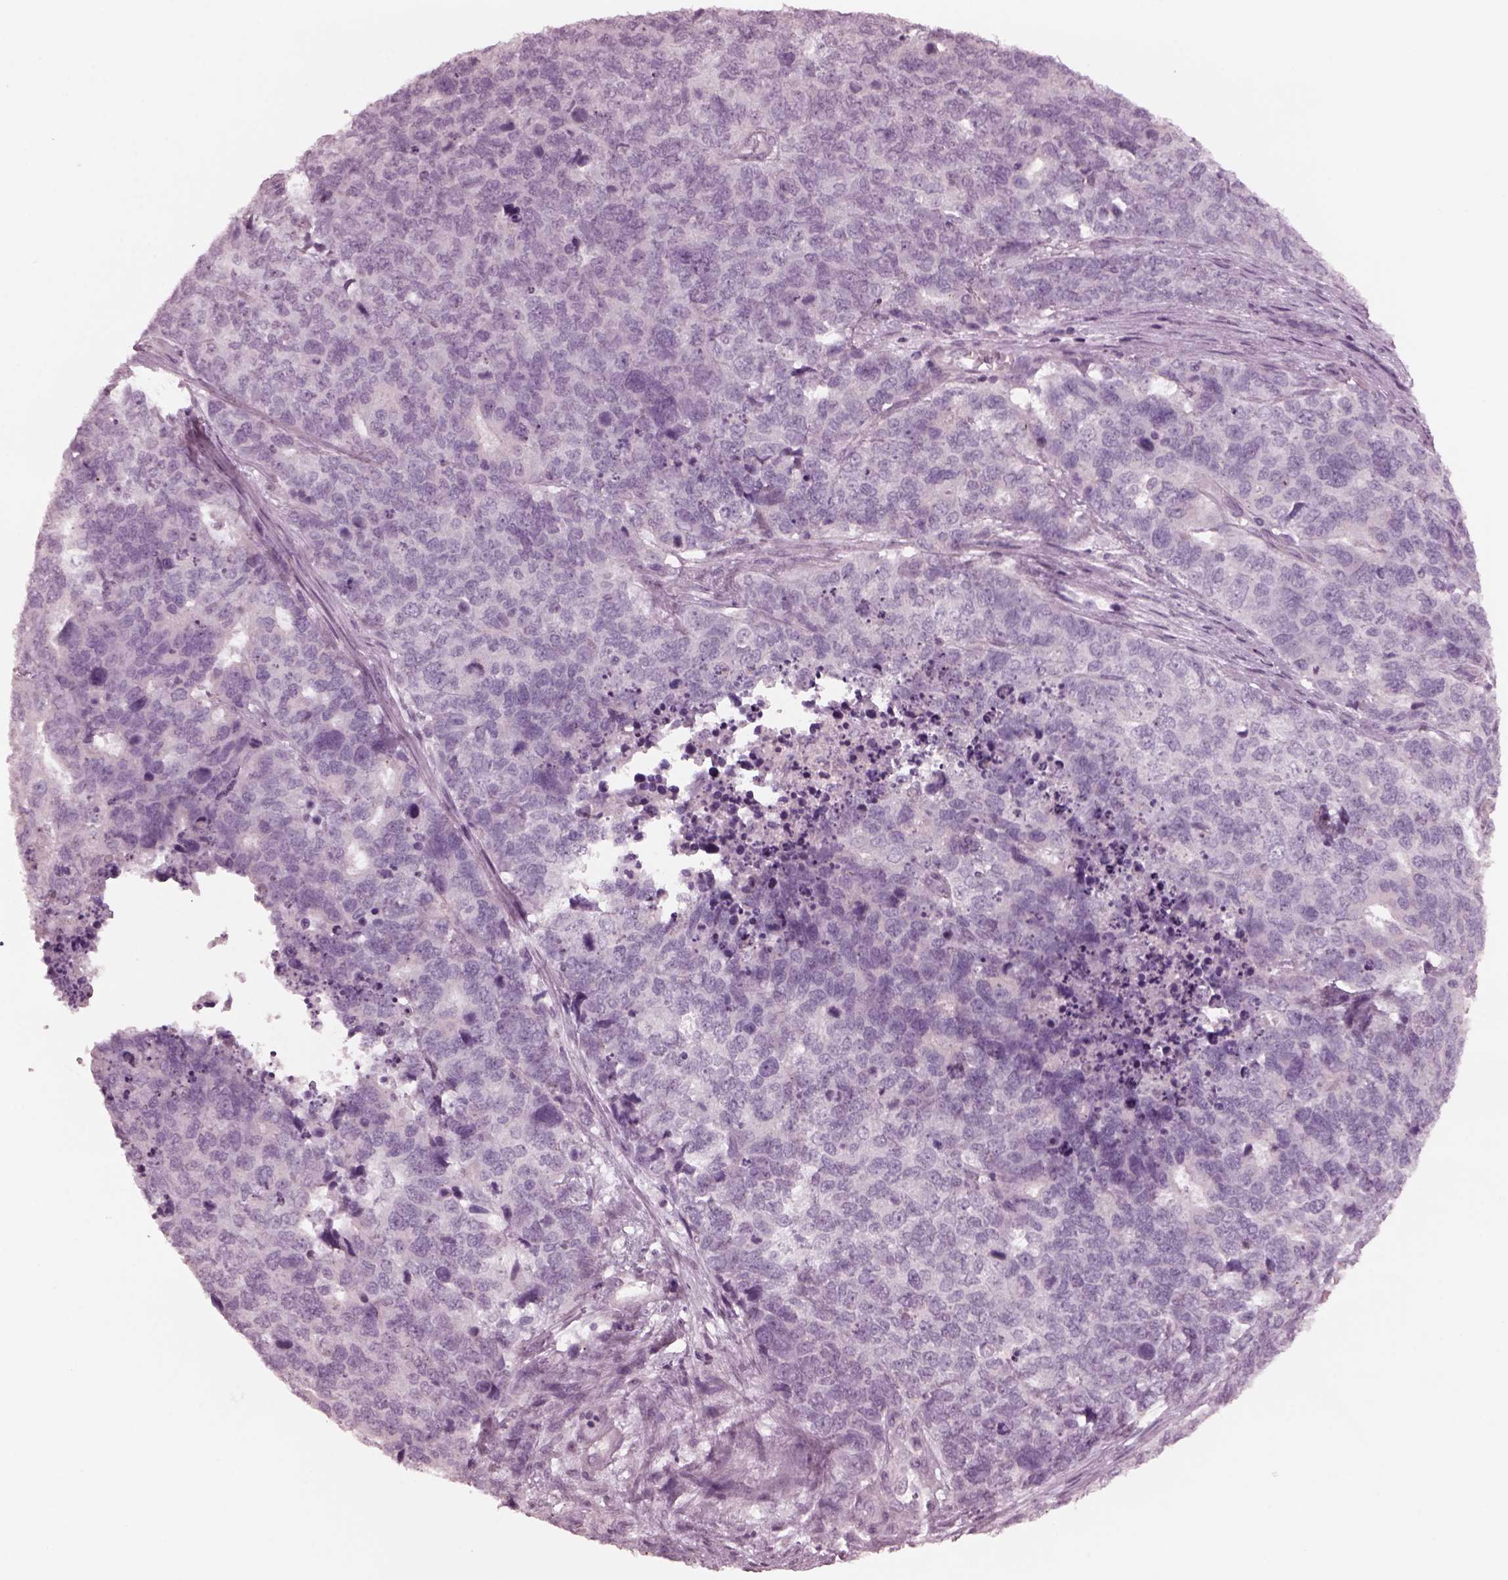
{"staining": {"intensity": "negative", "quantity": "none", "location": "none"}, "tissue": "cervical cancer", "cell_type": "Tumor cells", "image_type": "cancer", "snomed": [{"axis": "morphology", "description": "Squamous cell carcinoma, NOS"}, {"axis": "topography", "description": "Cervix"}], "caption": "Tumor cells show no significant protein expression in cervical cancer (squamous cell carcinoma).", "gene": "YY2", "patient": {"sex": "female", "age": 63}}